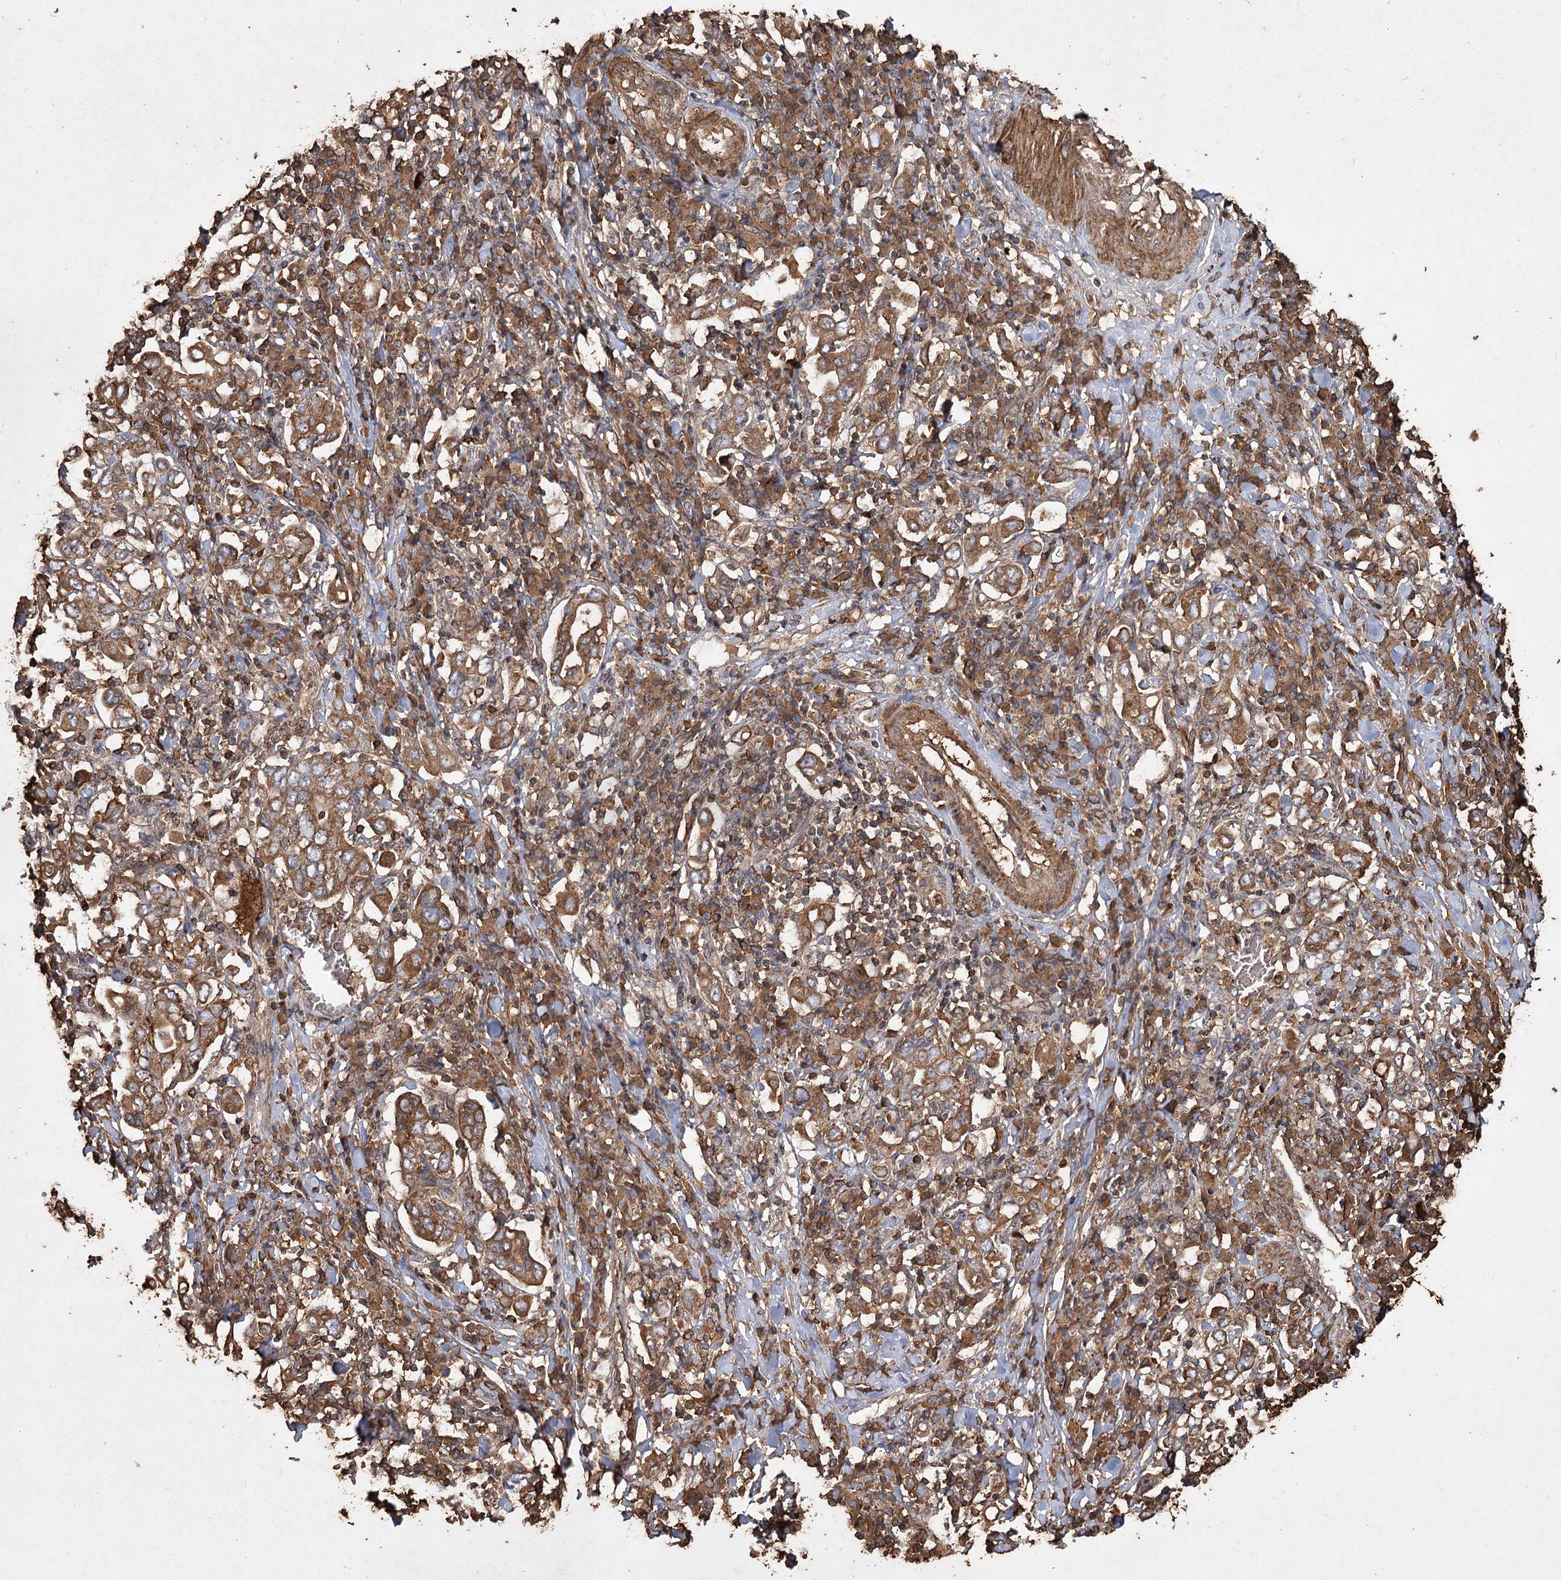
{"staining": {"intensity": "moderate", "quantity": ">75%", "location": "cytoplasmic/membranous"}, "tissue": "stomach cancer", "cell_type": "Tumor cells", "image_type": "cancer", "snomed": [{"axis": "morphology", "description": "Adenocarcinoma, NOS"}, {"axis": "topography", "description": "Stomach, upper"}], "caption": "IHC histopathology image of adenocarcinoma (stomach) stained for a protein (brown), which demonstrates medium levels of moderate cytoplasmic/membranous staining in approximately >75% of tumor cells.", "gene": "PIK3C2A", "patient": {"sex": "male", "age": 62}}